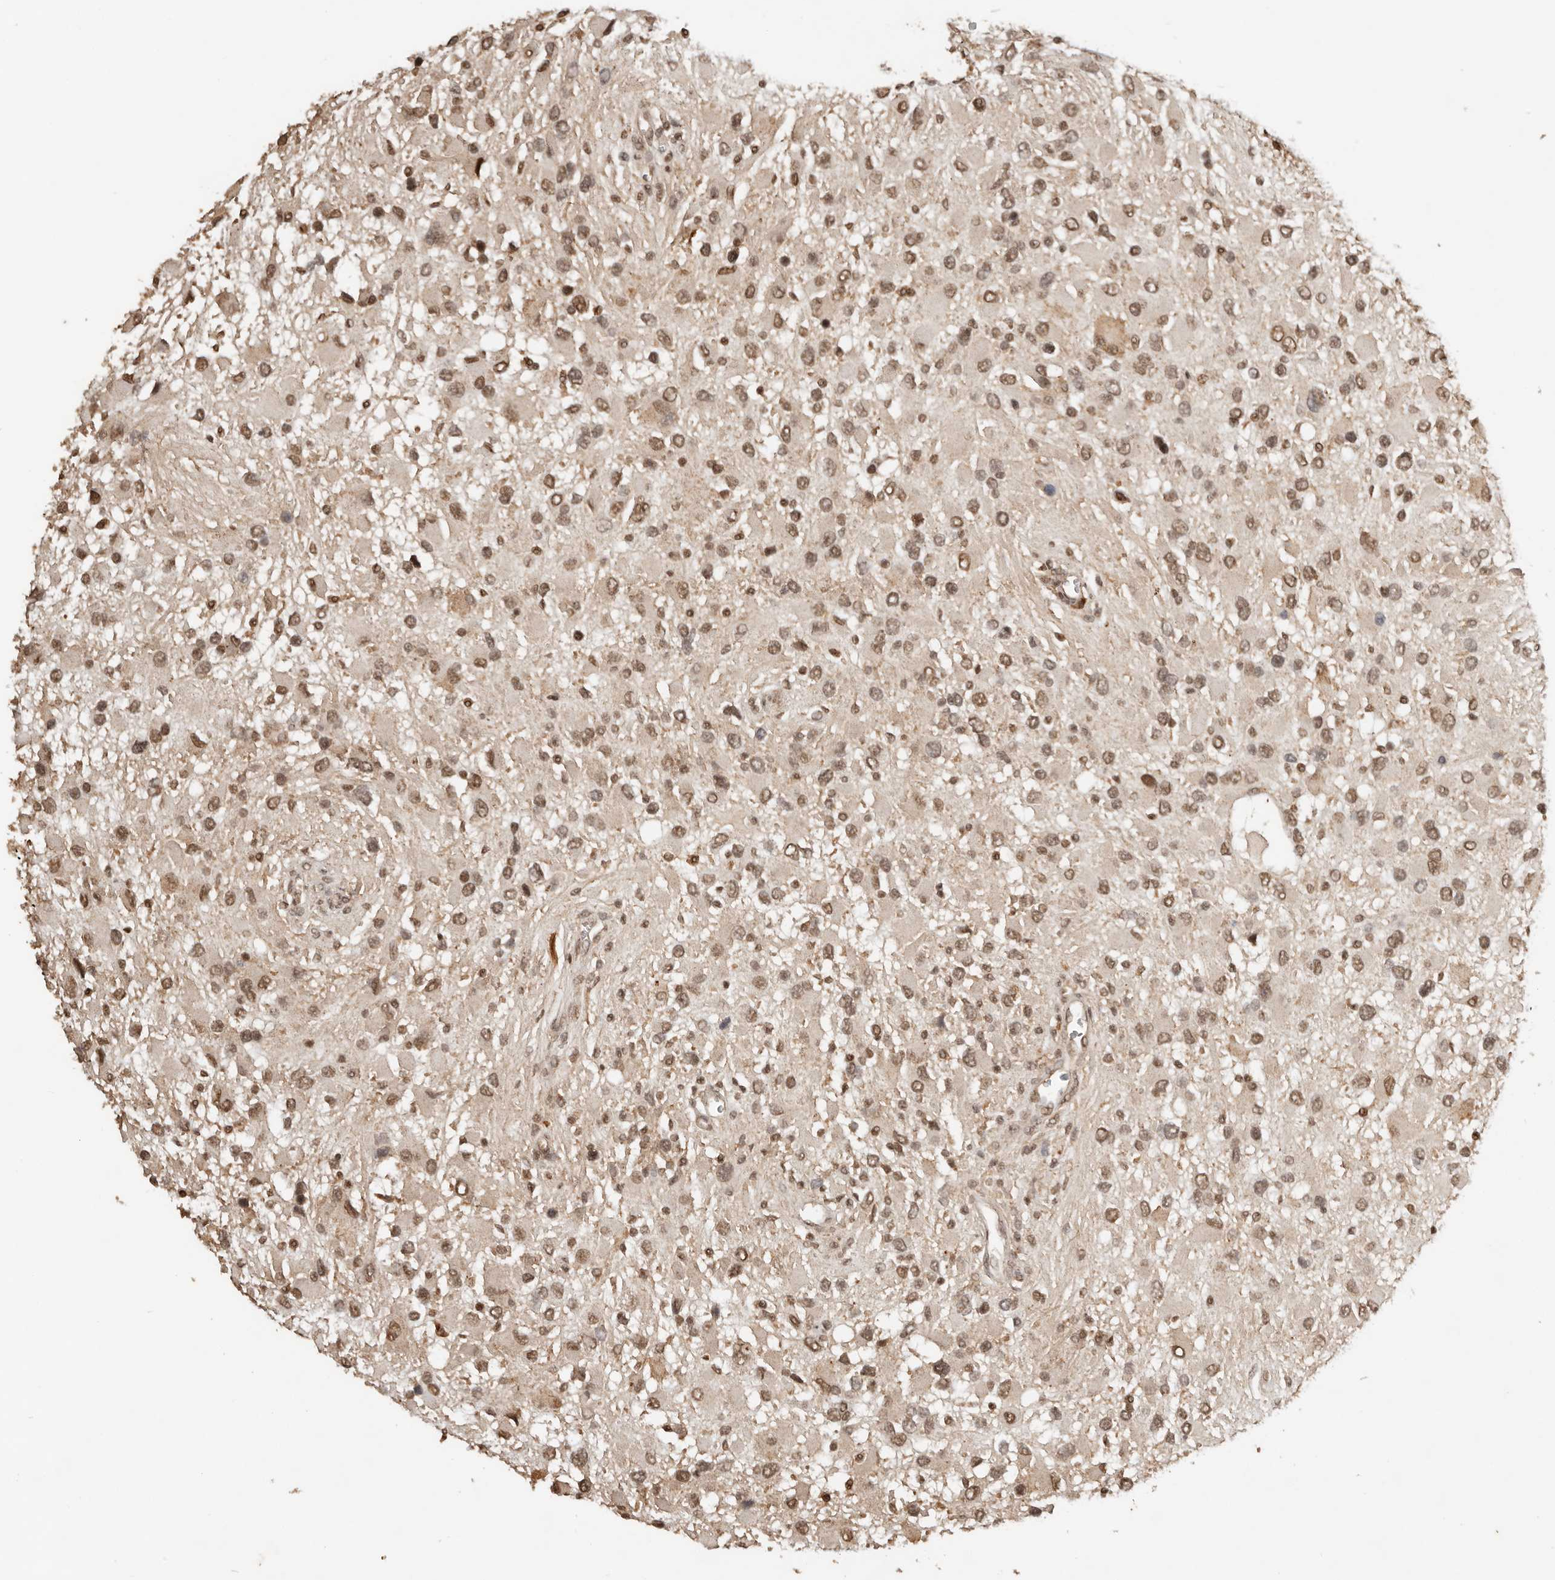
{"staining": {"intensity": "weak", "quantity": ">75%", "location": "cytoplasmic/membranous,nuclear"}, "tissue": "glioma", "cell_type": "Tumor cells", "image_type": "cancer", "snomed": [{"axis": "morphology", "description": "Glioma, malignant, High grade"}, {"axis": "topography", "description": "Brain"}], "caption": "Brown immunohistochemical staining in glioma demonstrates weak cytoplasmic/membranous and nuclear positivity in about >75% of tumor cells.", "gene": "SEC14L1", "patient": {"sex": "male", "age": 53}}